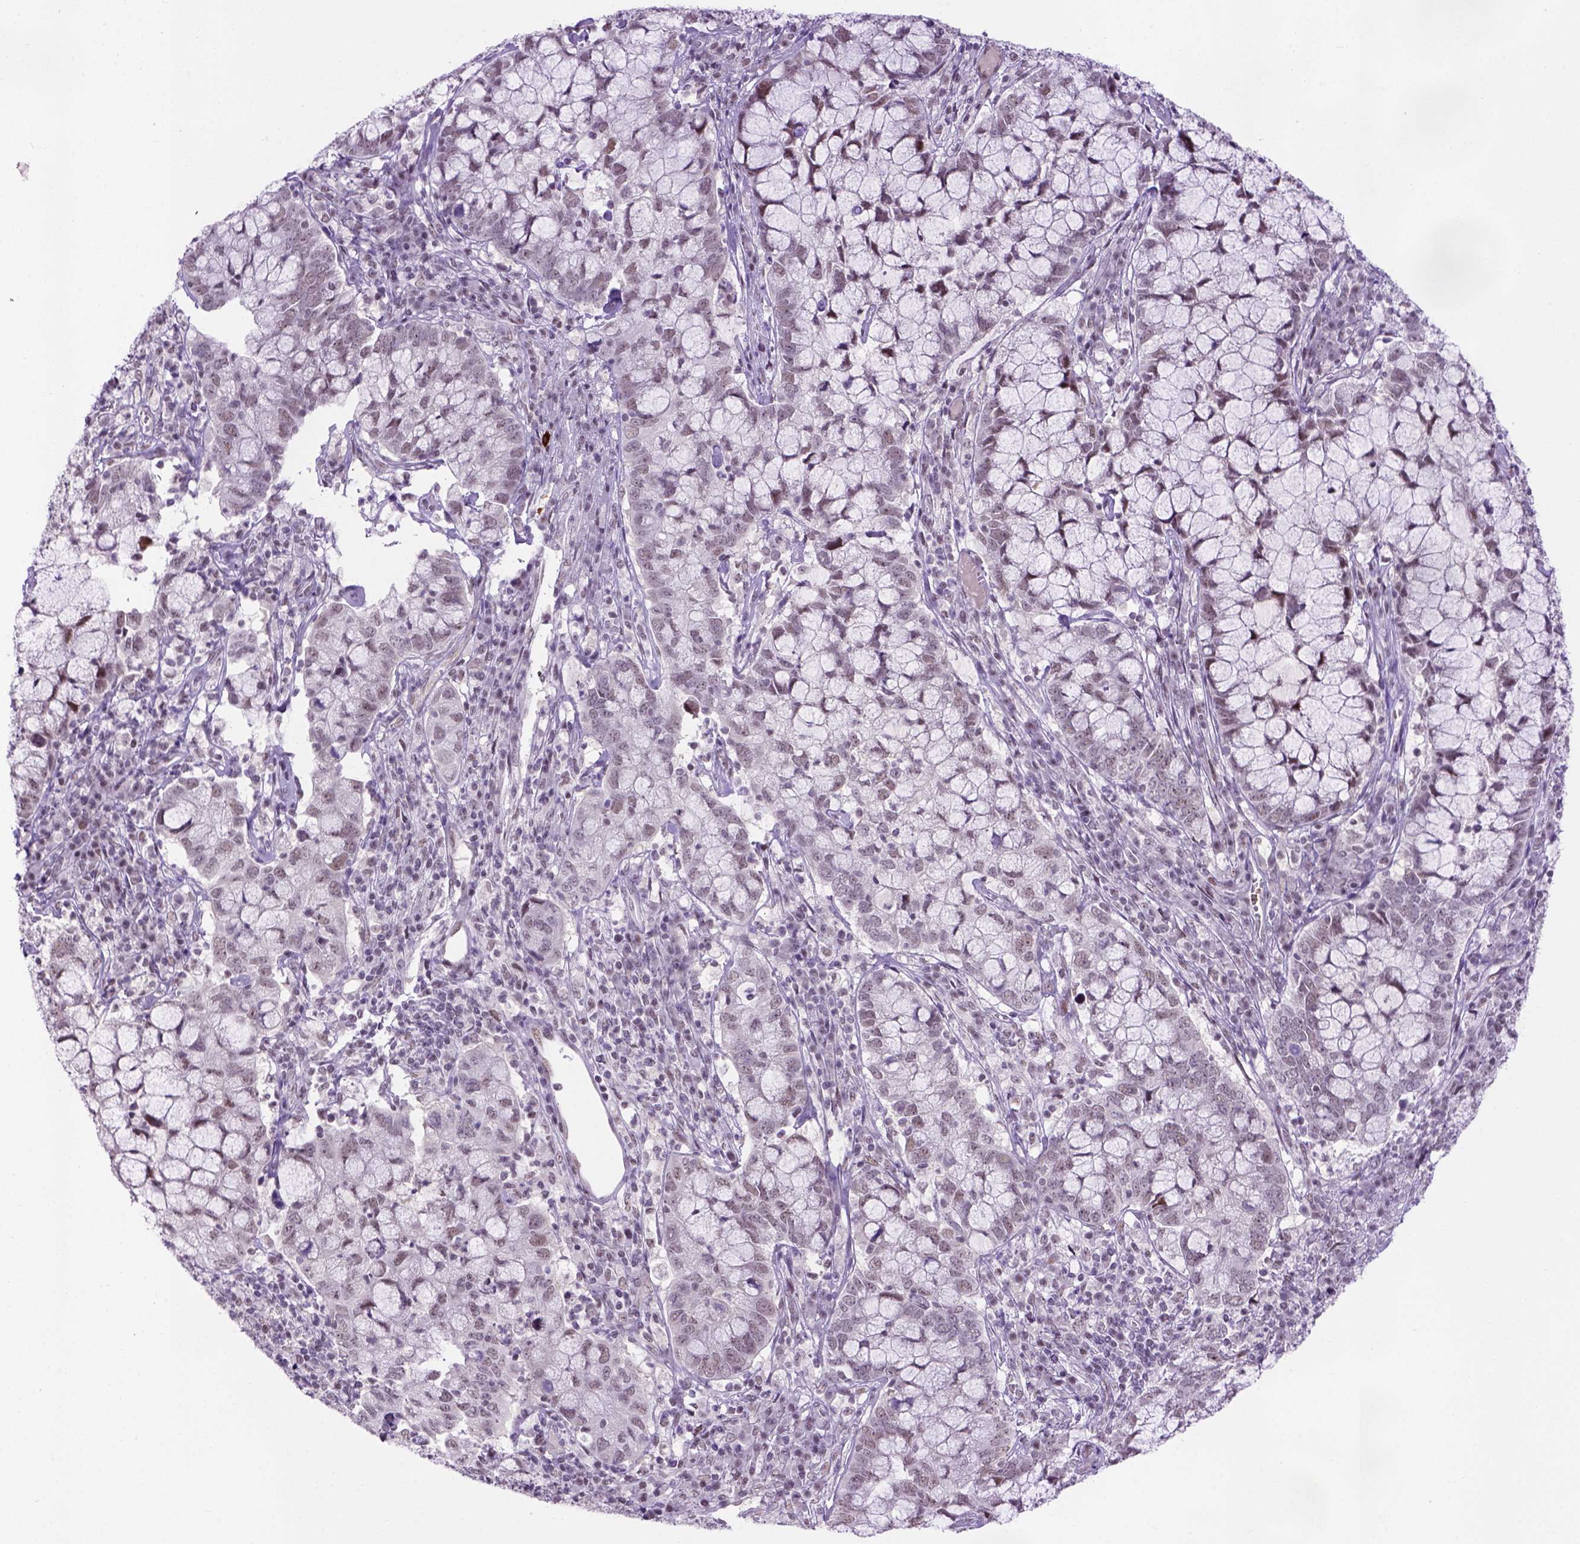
{"staining": {"intensity": "weak", "quantity": ">75%", "location": "nuclear"}, "tissue": "cervical cancer", "cell_type": "Tumor cells", "image_type": "cancer", "snomed": [{"axis": "morphology", "description": "Adenocarcinoma, NOS"}, {"axis": "topography", "description": "Cervix"}], "caption": "This is an image of immunohistochemistry staining of cervical adenocarcinoma, which shows weak positivity in the nuclear of tumor cells.", "gene": "TBPL1", "patient": {"sex": "female", "age": 40}}